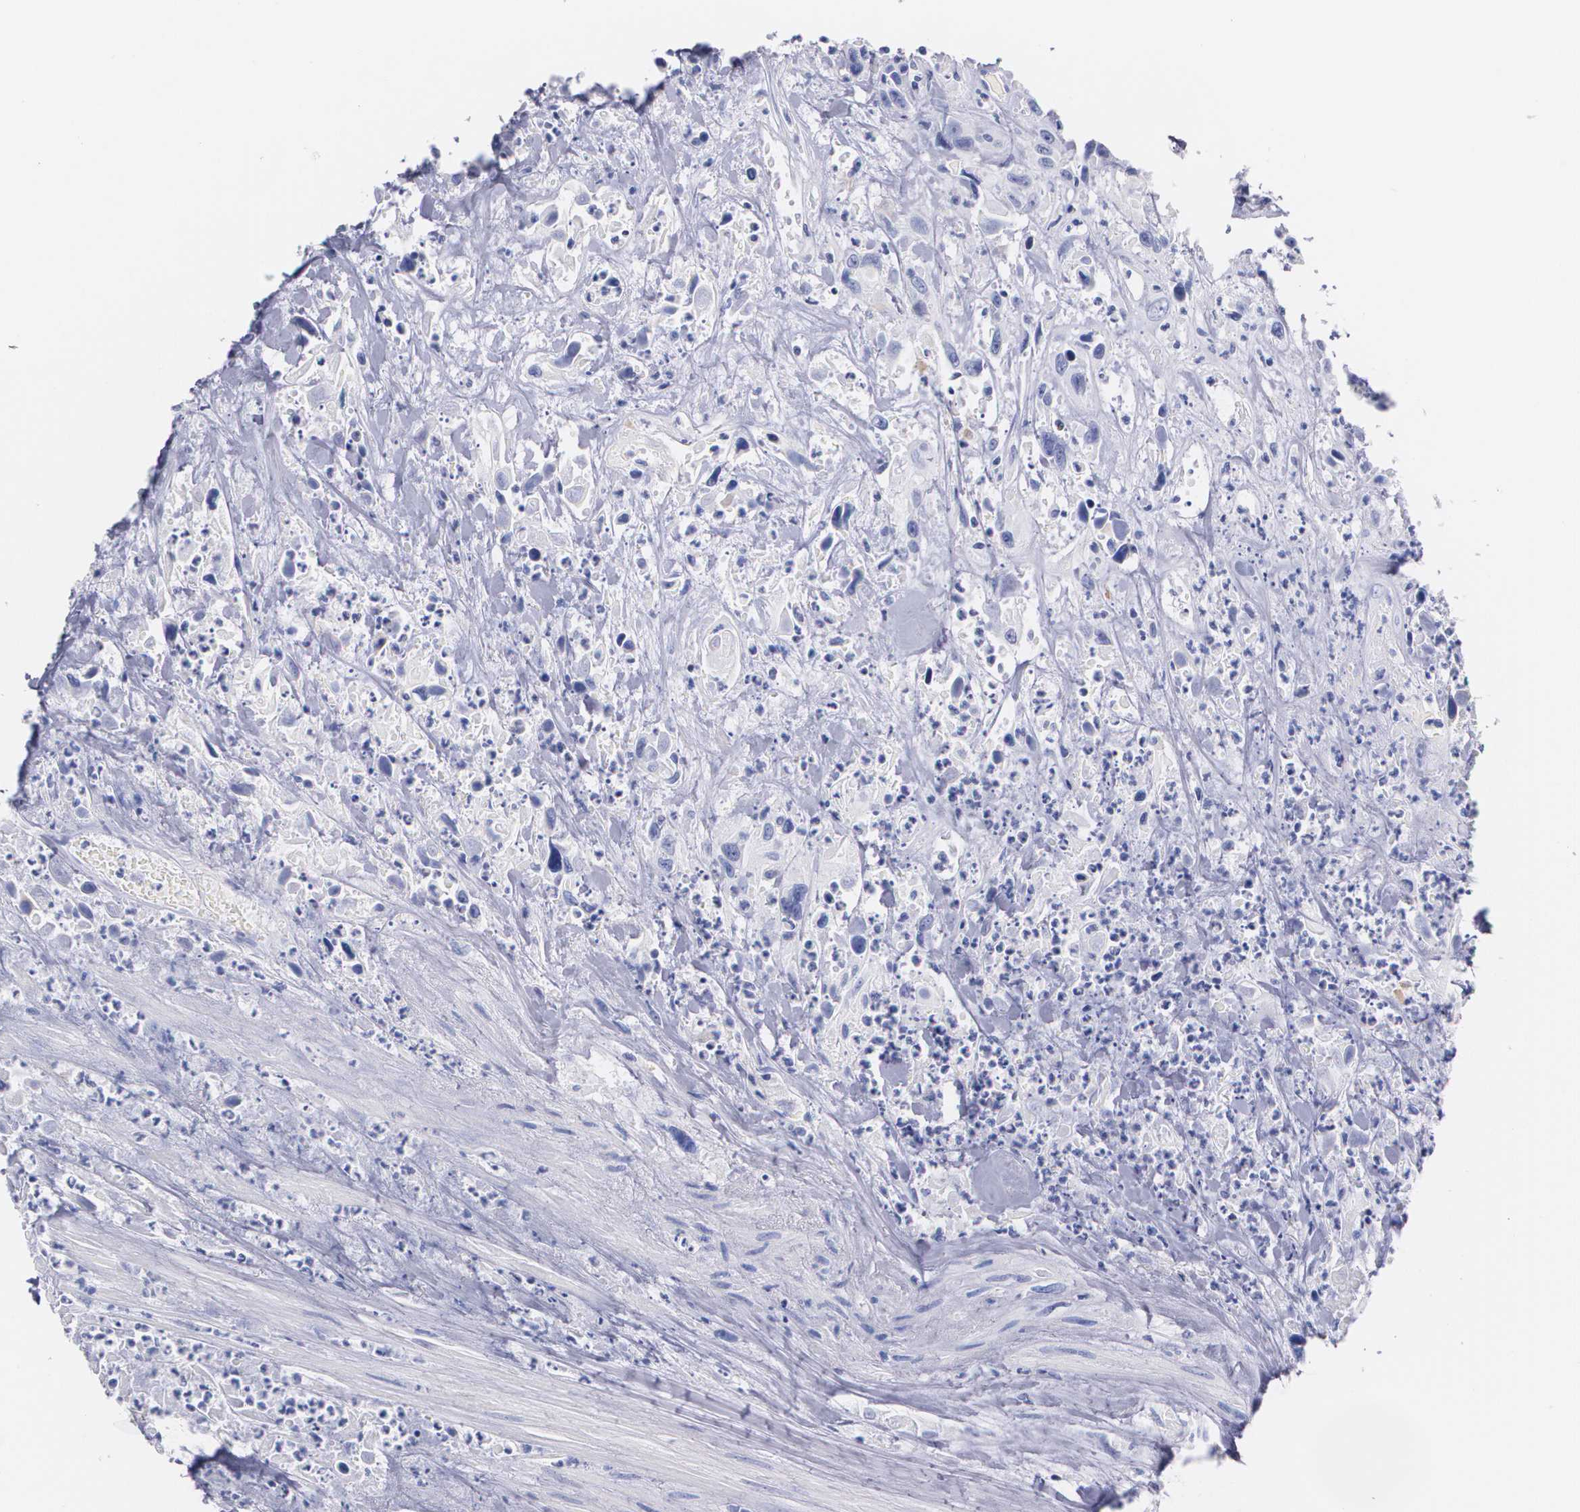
{"staining": {"intensity": "negative", "quantity": "none", "location": "none"}, "tissue": "urothelial cancer", "cell_type": "Tumor cells", "image_type": "cancer", "snomed": [{"axis": "morphology", "description": "Urothelial carcinoma, High grade"}, {"axis": "topography", "description": "Urinary bladder"}], "caption": "Immunohistochemical staining of urothelial carcinoma (high-grade) shows no significant expression in tumor cells.", "gene": "HMMR", "patient": {"sex": "female", "age": 84}}